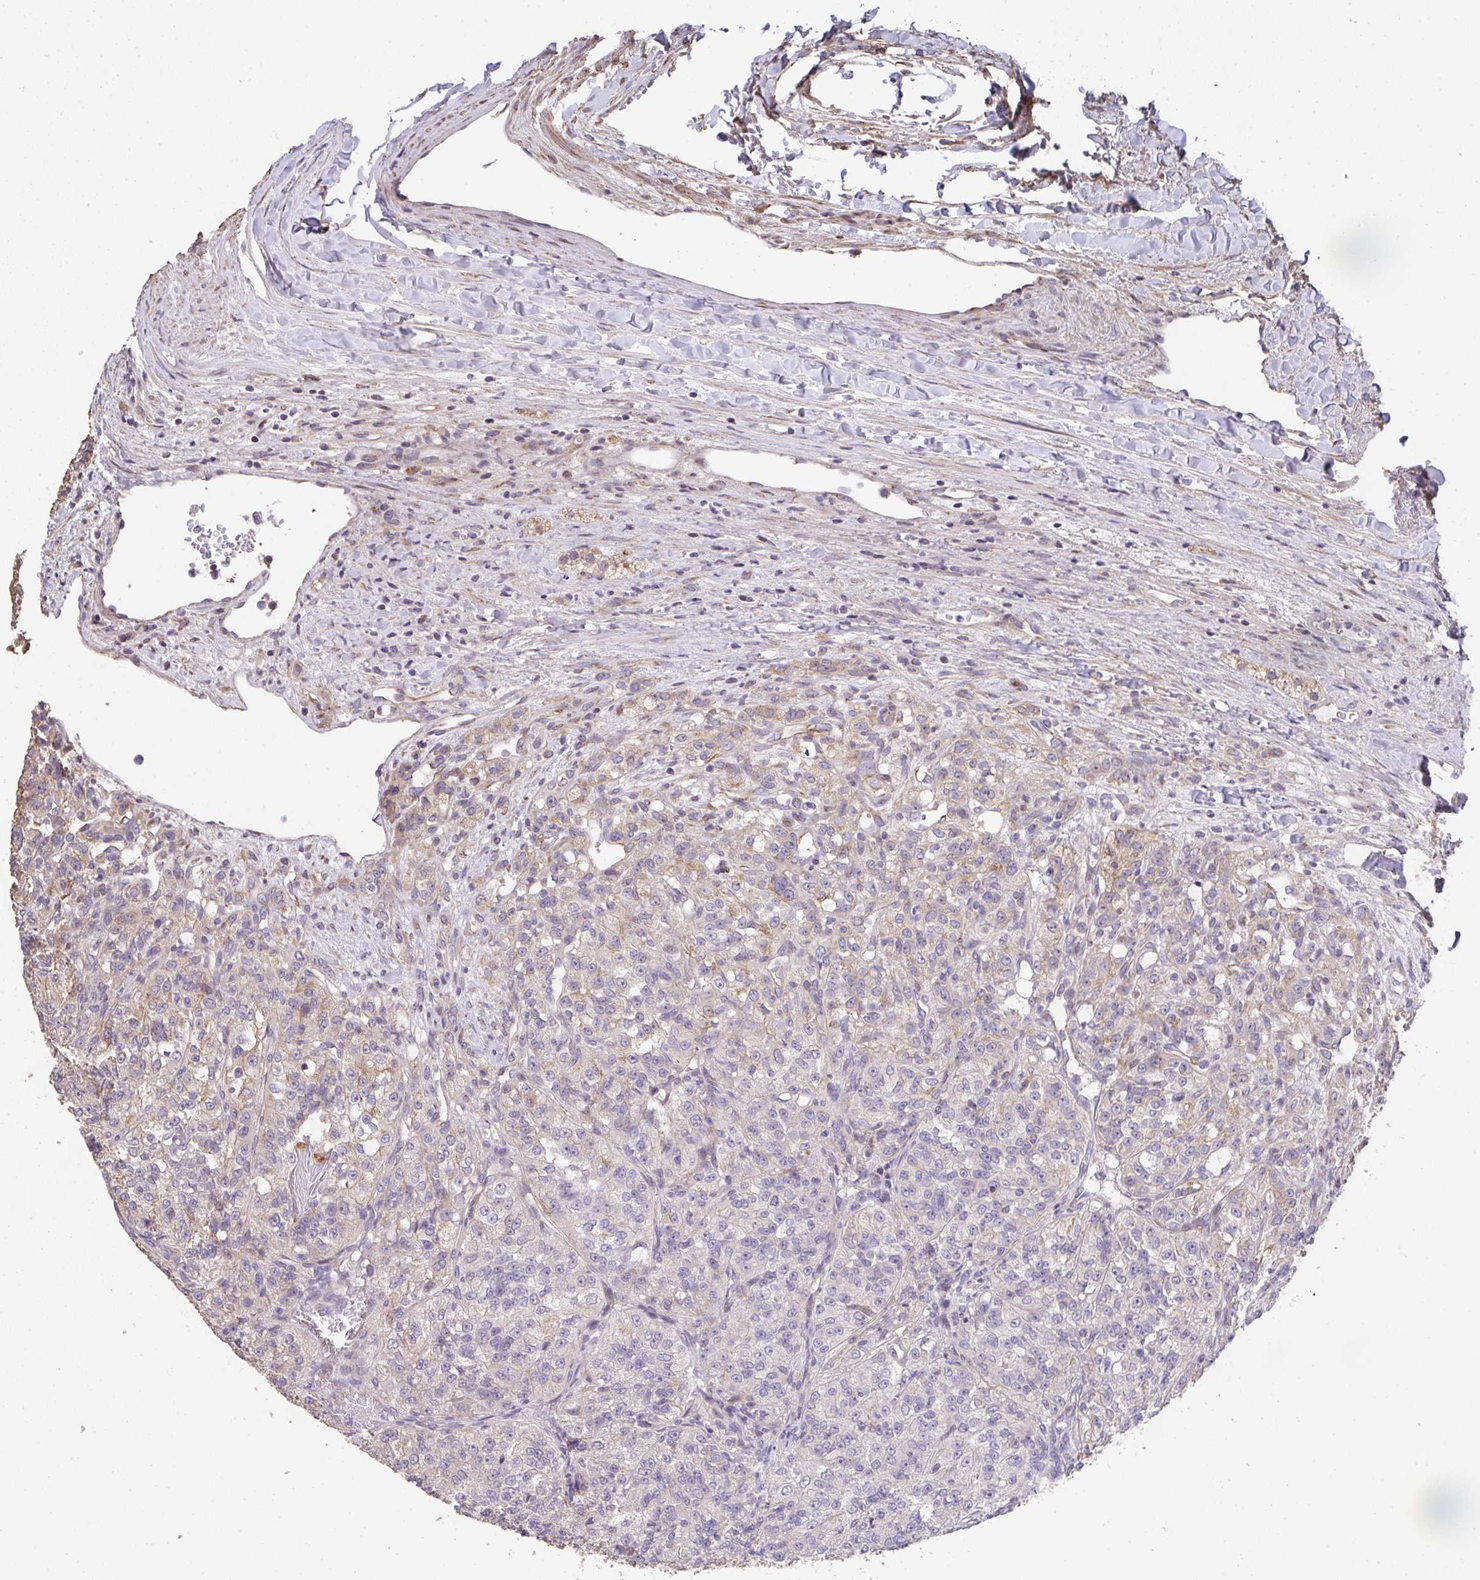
{"staining": {"intensity": "weak", "quantity": "<25%", "location": "cytoplasmic/membranous"}, "tissue": "renal cancer", "cell_type": "Tumor cells", "image_type": "cancer", "snomed": [{"axis": "morphology", "description": "Adenocarcinoma, NOS"}, {"axis": "topography", "description": "Kidney"}], "caption": "DAB (3,3'-diaminobenzidine) immunohistochemical staining of human adenocarcinoma (renal) shows no significant expression in tumor cells. (DAB immunohistochemistry with hematoxylin counter stain).", "gene": "RUNDC3B", "patient": {"sex": "female", "age": 63}}